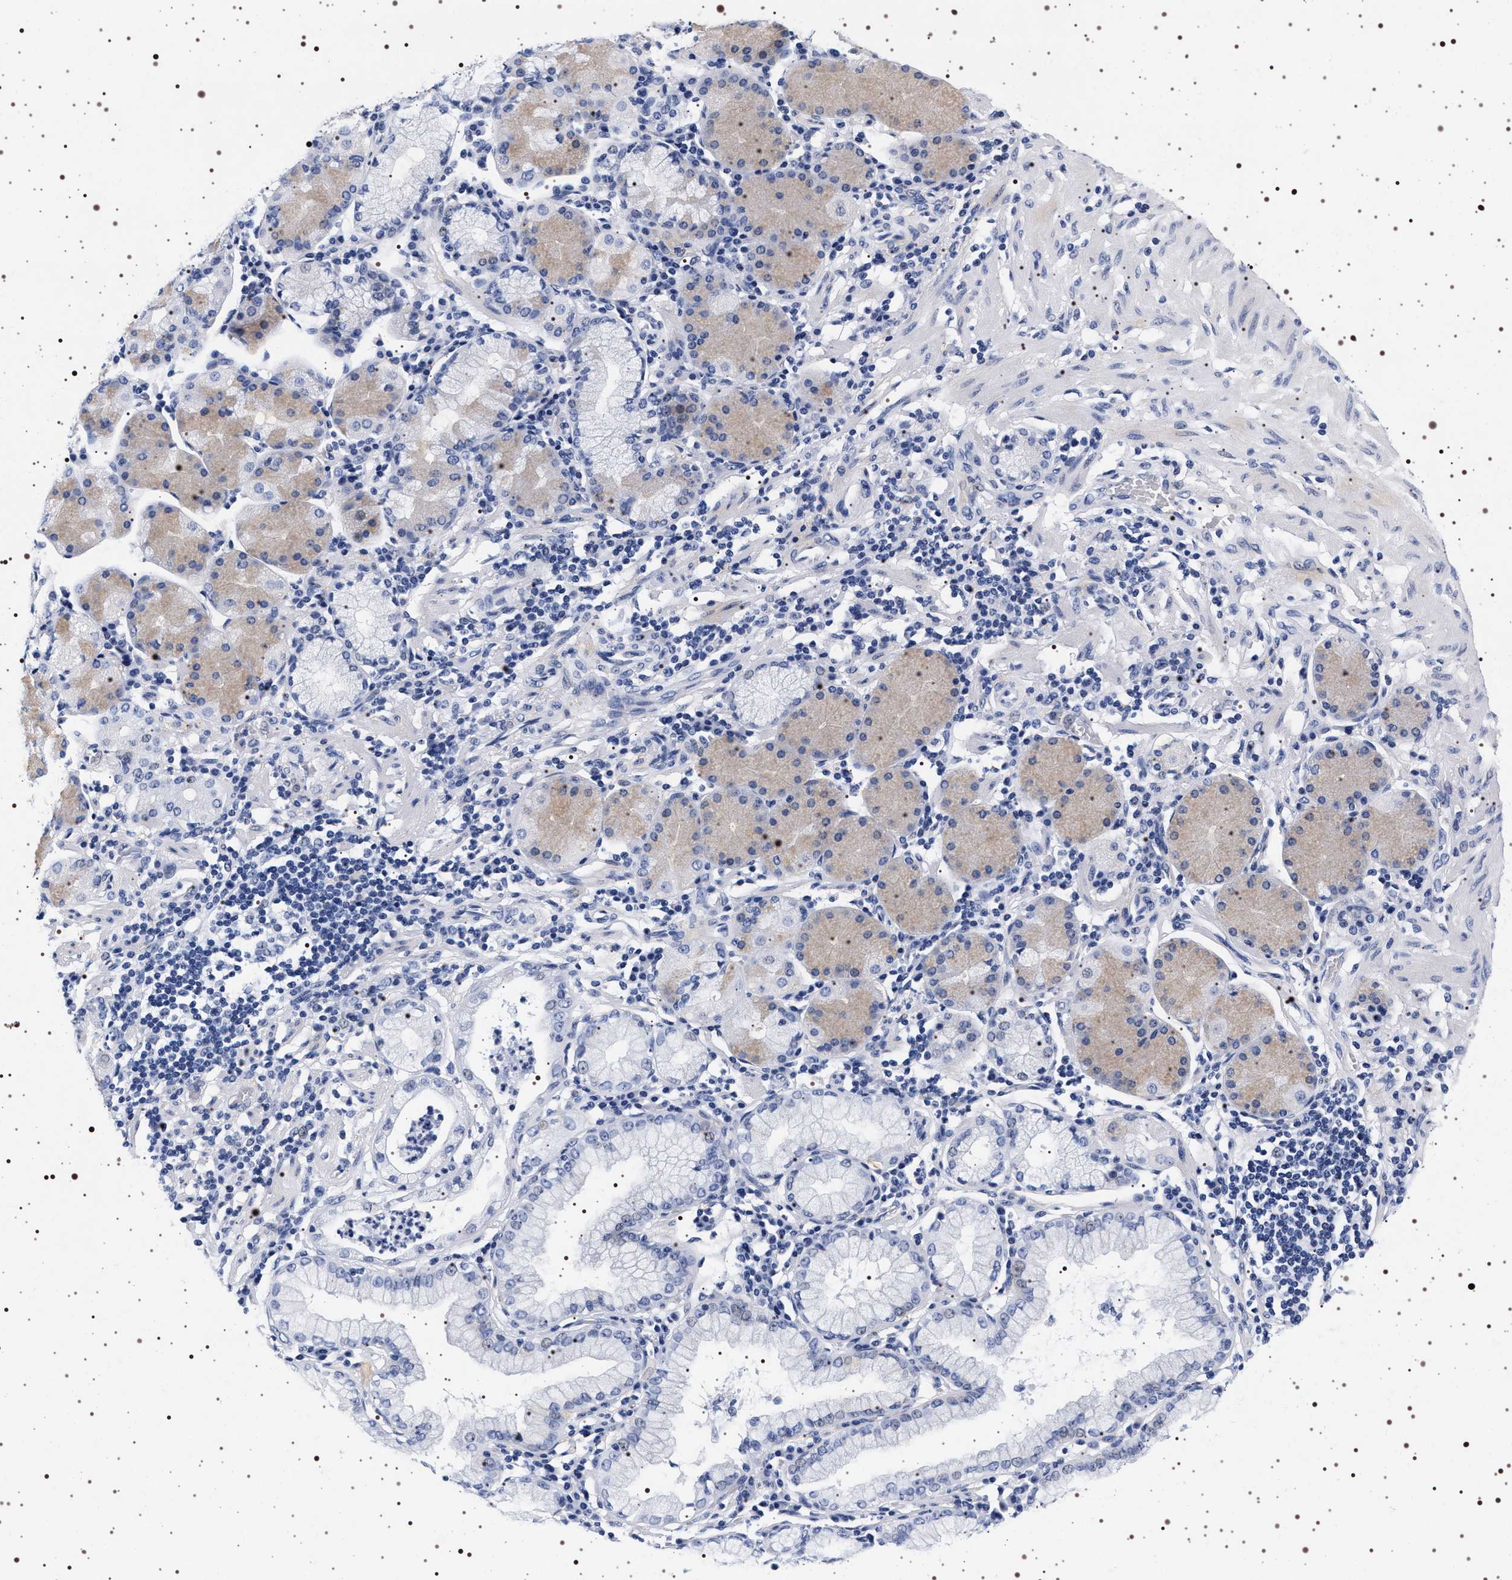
{"staining": {"intensity": "negative", "quantity": "none", "location": "none"}, "tissue": "stomach cancer", "cell_type": "Tumor cells", "image_type": "cancer", "snomed": [{"axis": "morphology", "description": "Adenocarcinoma, NOS"}, {"axis": "topography", "description": "Stomach"}], "caption": "Stomach adenocarcinoma stained for a protein using IHC reveals no positivity tumor cells.", "gene": "SYN1", "patient": {"sex": "male", "age": 82}}